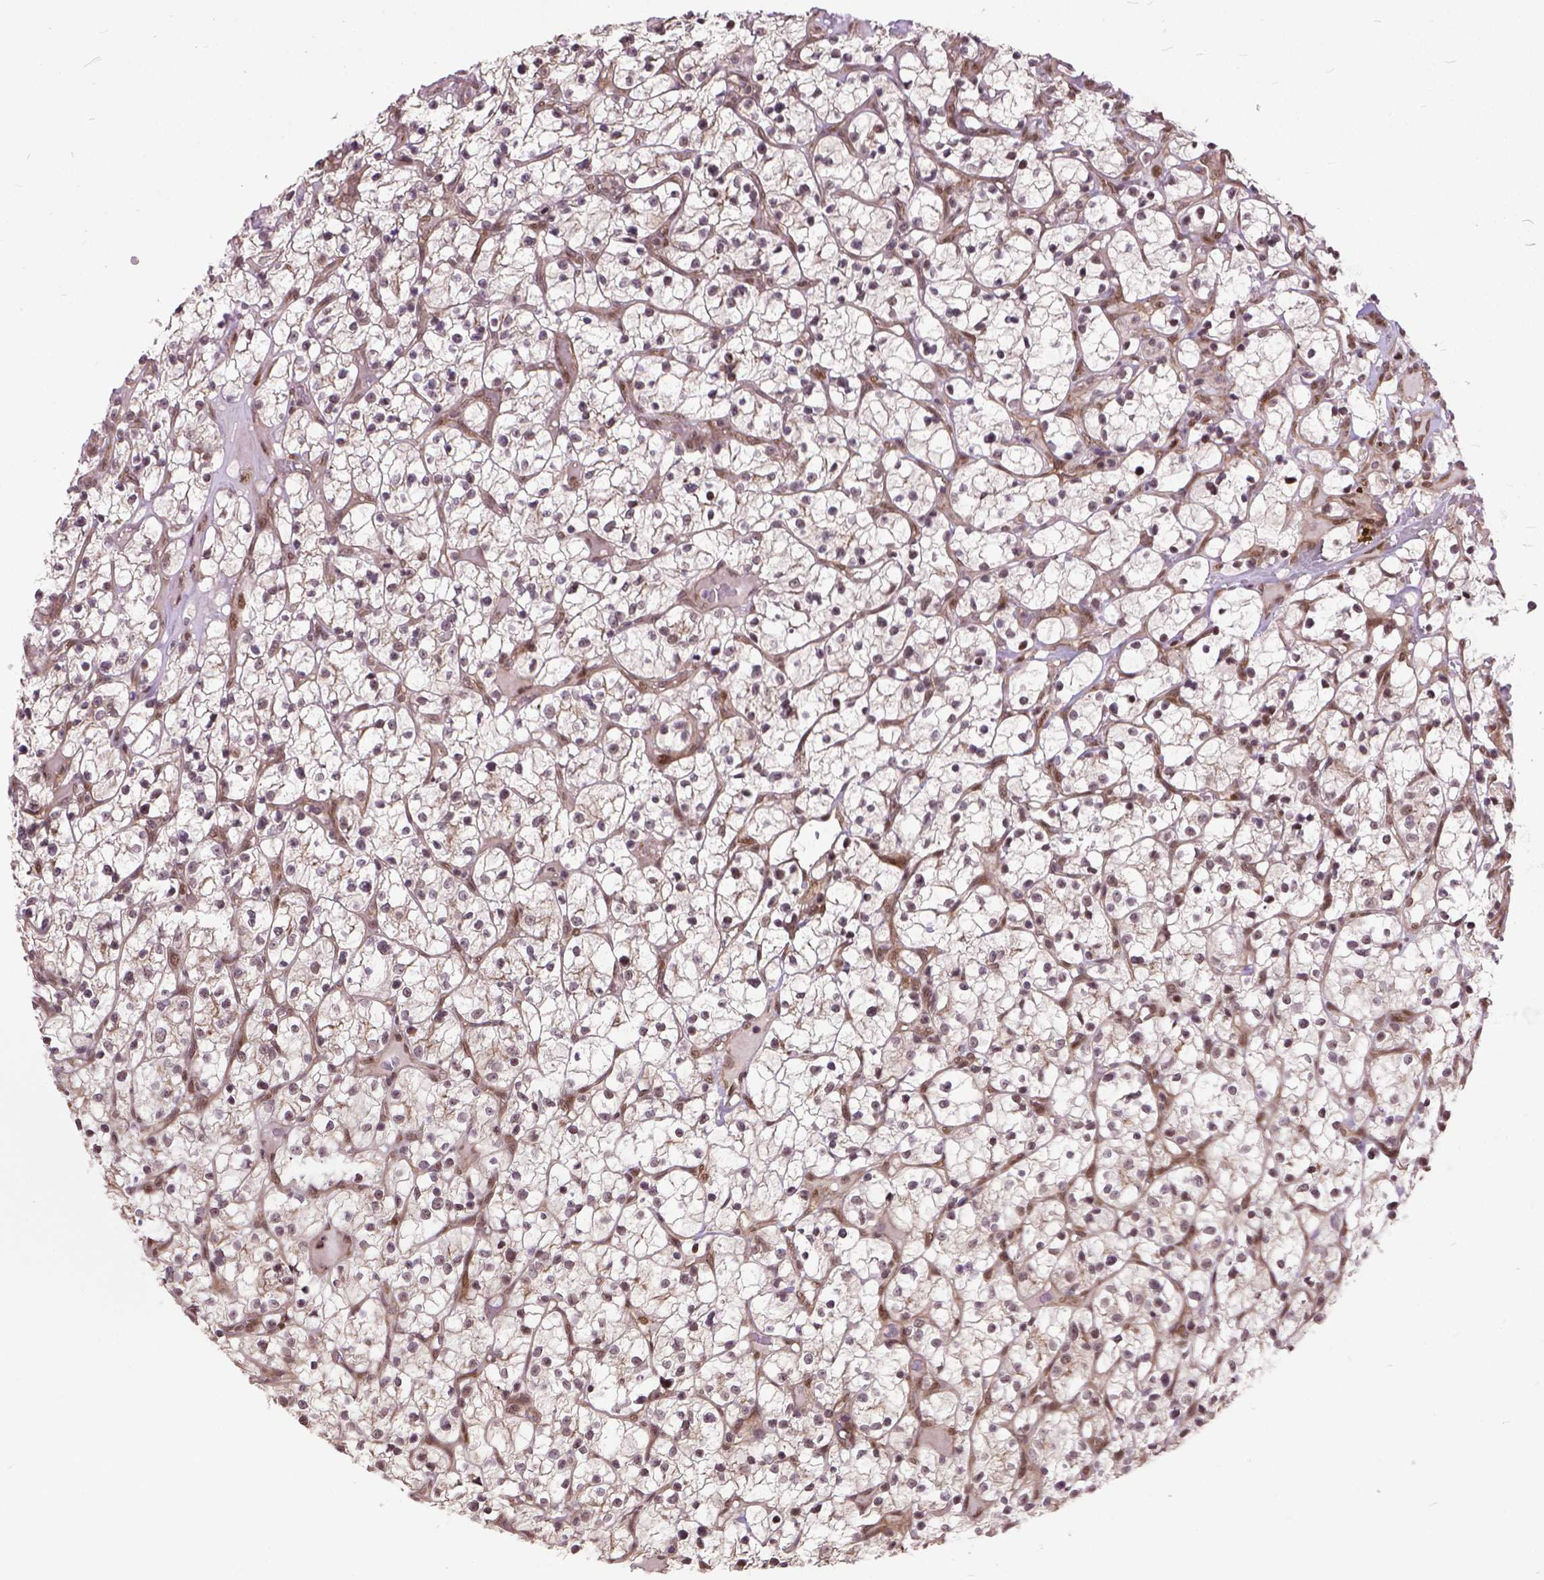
{"staining": {"intensity": "moderate", "quantity": "25%-75%", "location": "nuclear"}, "tissue": "renal cancer", "cell_type": "Tumor cells", "image_type": "cancer", "snomed": [{"axis": "morphology", "description": "Adenocarcinoma, NOS"}, {"axis": "topography", "description": "Kidney"}], "caption": "This is a photomicrograph of IHC staining of adenocarcinoma (renal), which shows moderate staining in the nuclear of tumor cells.", "gene": "ZNF630", "patient": {"sex": "female", "age": 64}}